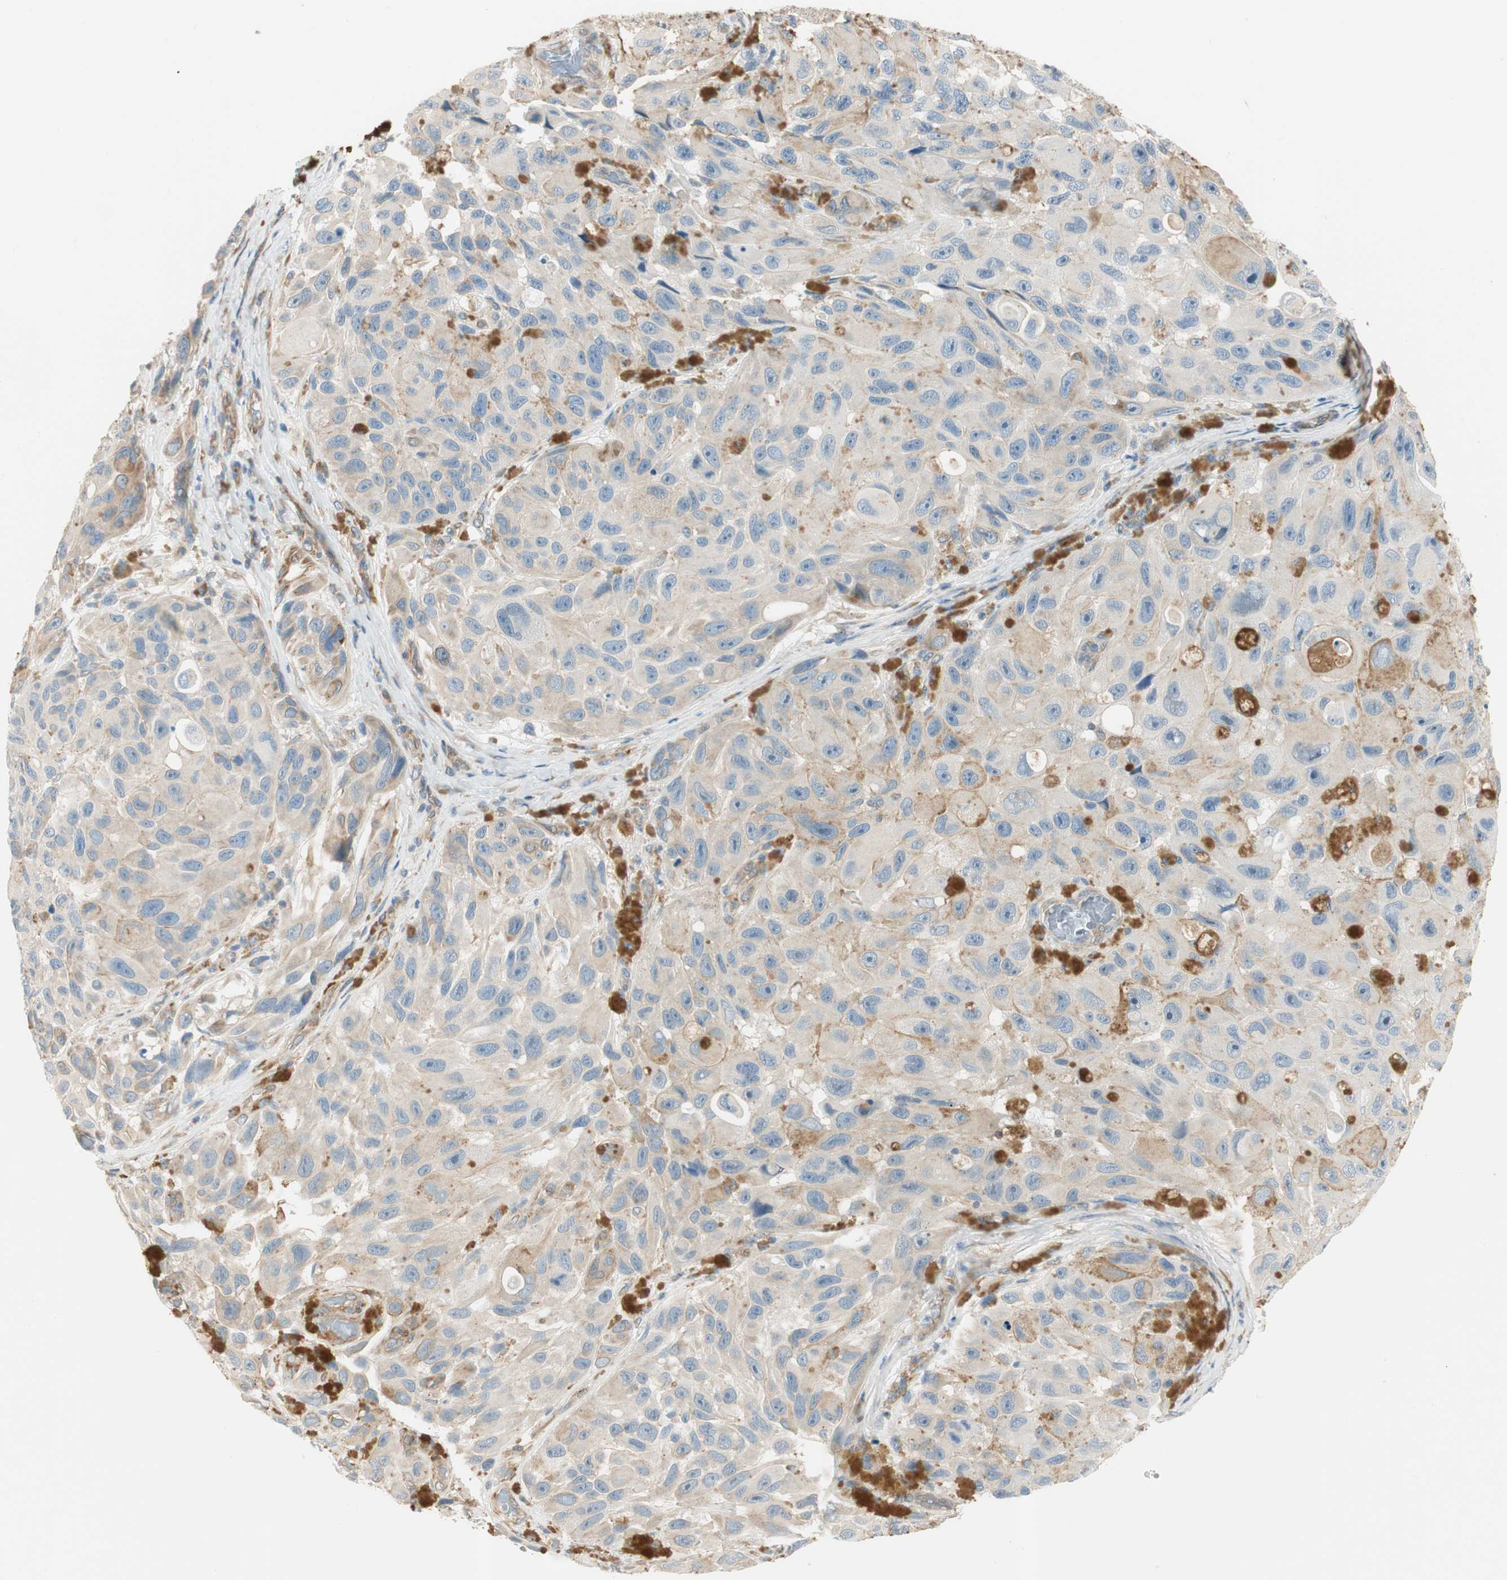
{"staining": {"intensity": "weak", "quantity": ">75%", "location": "cytoplasmic/membranous"}, "tissue": "melanoma", "cell_type": "Tumor cells", "image_type": "cancer", "snomed": [{"axis": "morphology", "description": "Malignant melanoma, NOS"}, {"axis": "topography", "description": "Skin"}], "caption": "IHC (DAB) staining of melanoma exhibits weak cytoplasmic/membranous protein positivity in about >75% of tumor cells. (DAB (3,3'-diaminobenzidine) IHC, brown staining for protein, blue staining for nuclei).", "gene": "CDK3", "patient": {"sex": "female", "age": 73}}